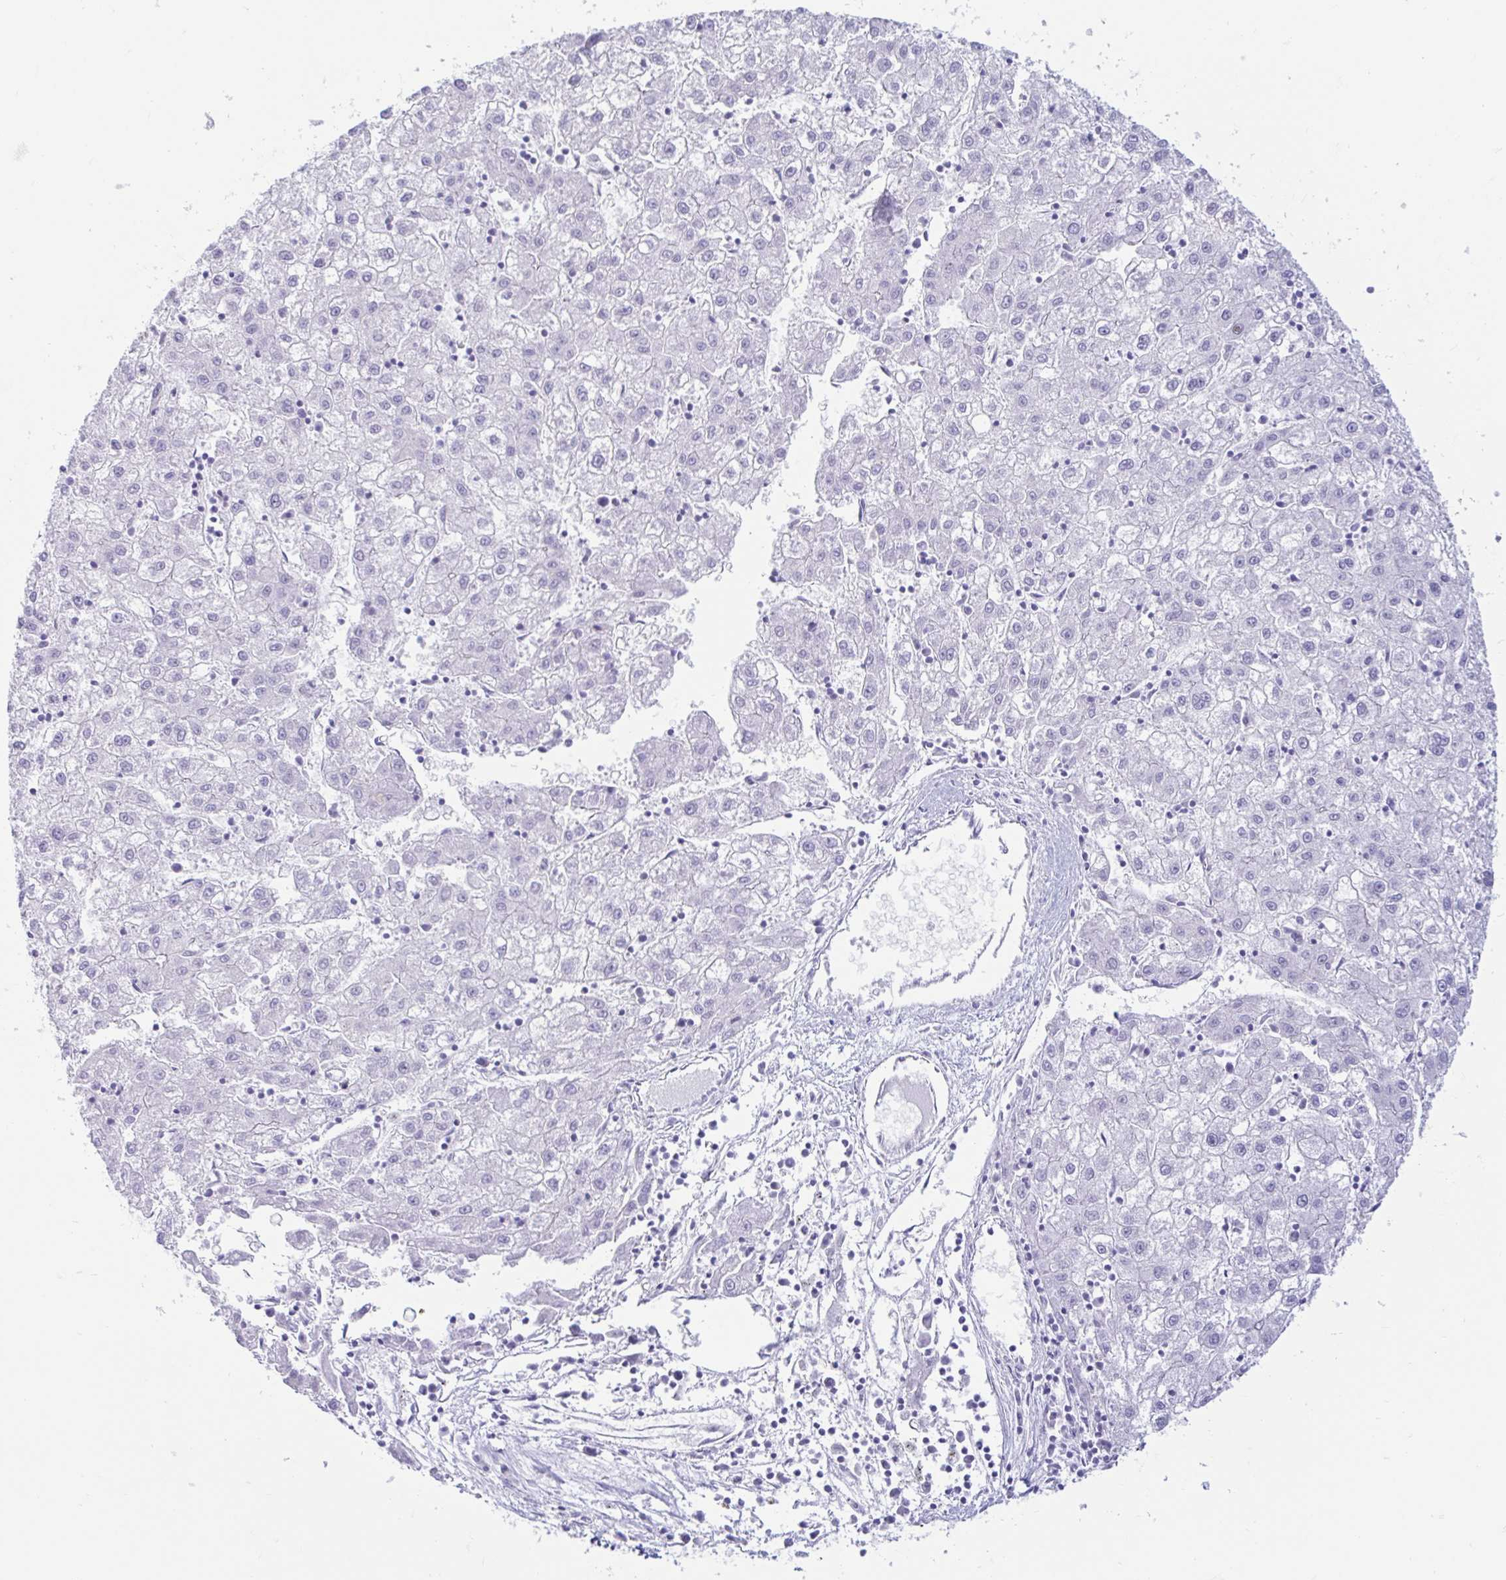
{"staining": {"intensity": "negative", "quantity": "none", "location": "none"}, "tissue": "liver cancer", "cell_type": "Tumor cells", "image_type": "cancer", "snomed": [{"axis": "morphology", "description": "Carcinoma, Hepatocellular, NOS"}, {"axis": "topography", "description": "Liver"}], "caption": "This is a image of immunohistochemistry (IHC) staining of liver cancer, which shows no positivity in tumor cells. The staining was performed using DAB to visualize the protein expression in brown, while the nuclei were stained in blue with hematoxylin (Magnification: 20x).", "gene": "ERICH6", "patient": {"sex": "male", "age": 72}}